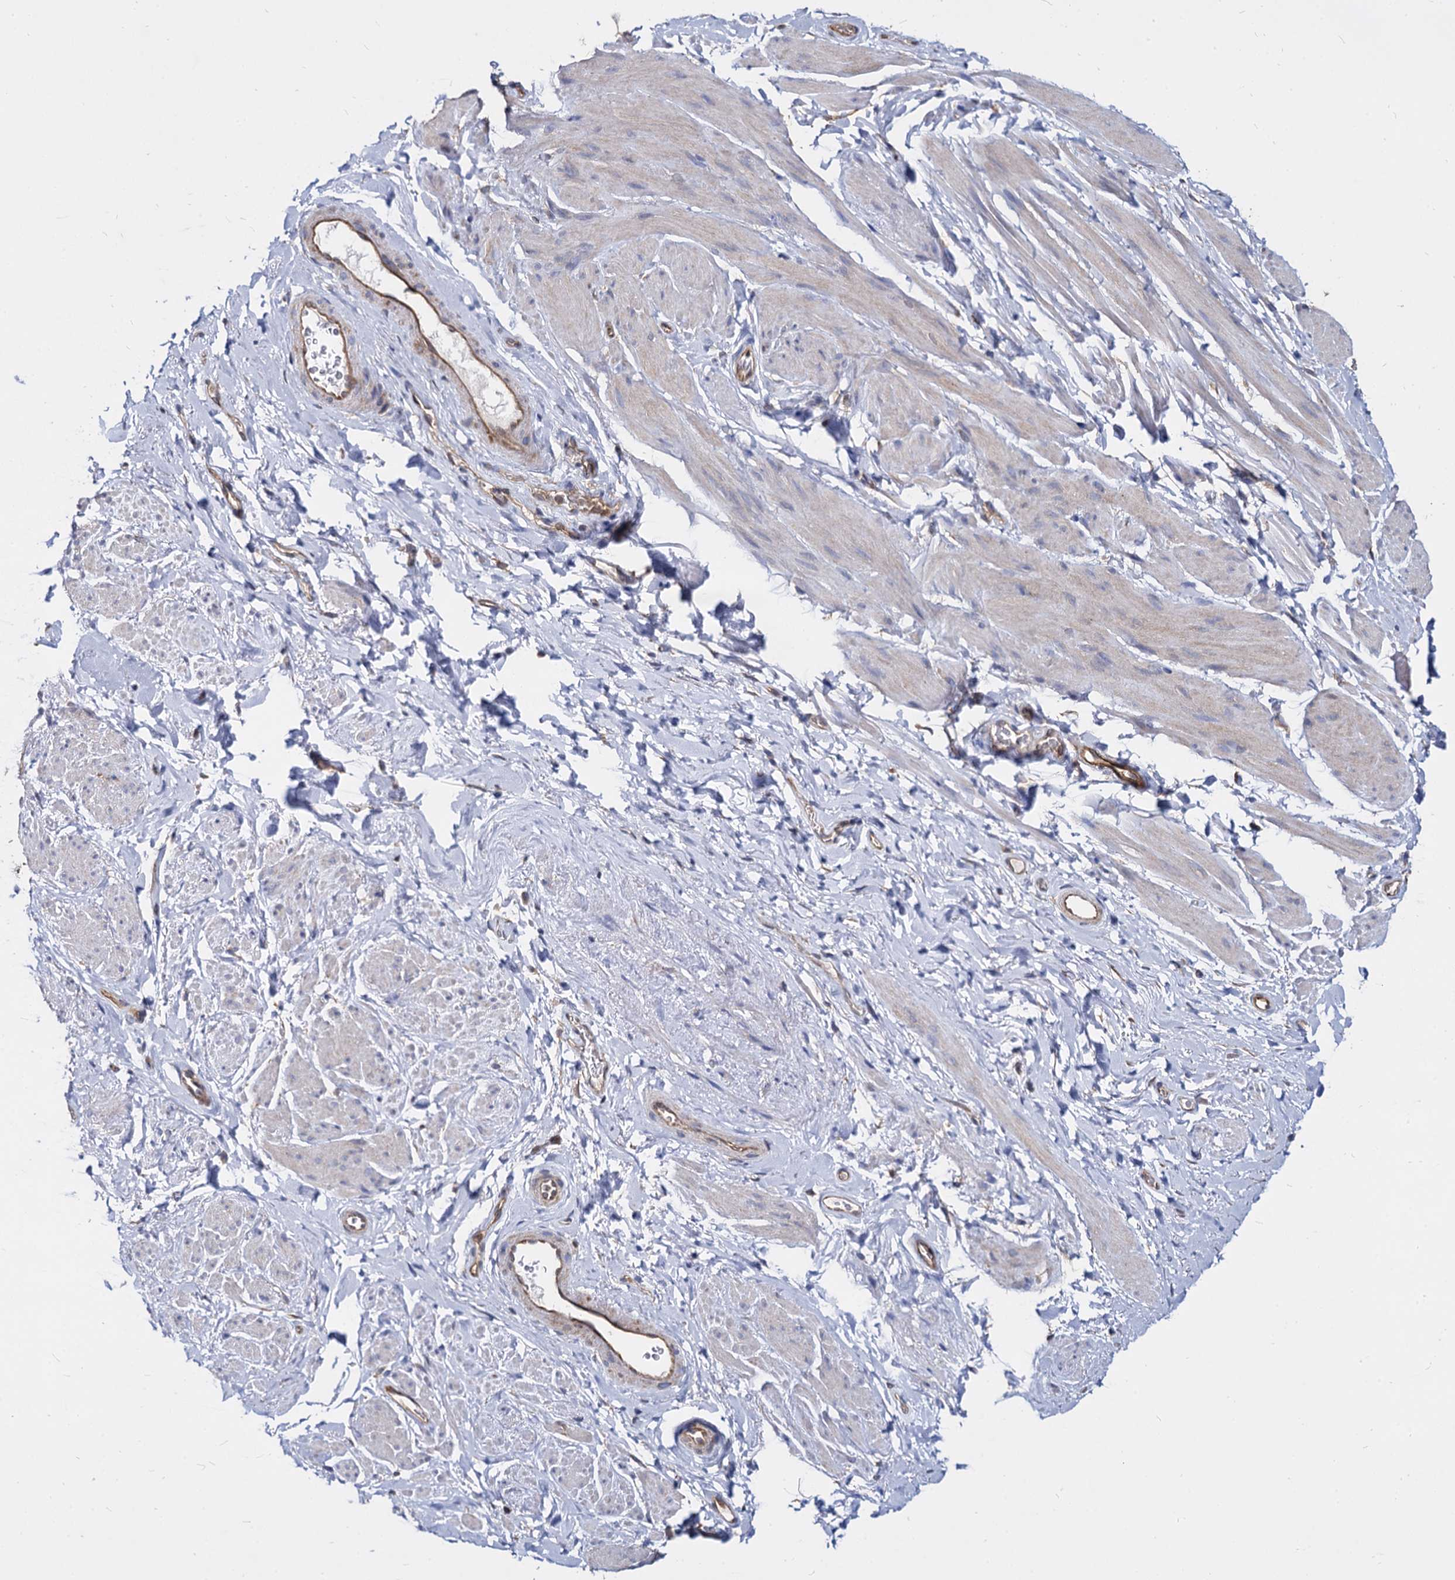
{"staining": {"intensity": "negative", "quantity": "none", "location": "none"}, "tissue": "smooth muscle", "cell_type": "Smooth muscle cells", "image_type": "normal", "snomed": [{"axis": "morphology", "description": "Normal tissue, NOS"}, {"axis": "topography", "description": "Smooth muscle"}, {"axis": "topography", "description": "Peripheral nerve tissue"}], "caption": "Protein analysis of normal smooth muscle displays no significant staining in smooth muscle cells. (Immunohistochemistry, brightfield microscopy, high magnification).", "gene": "NME1", "patient": {"sex": "male", "age": 69}}